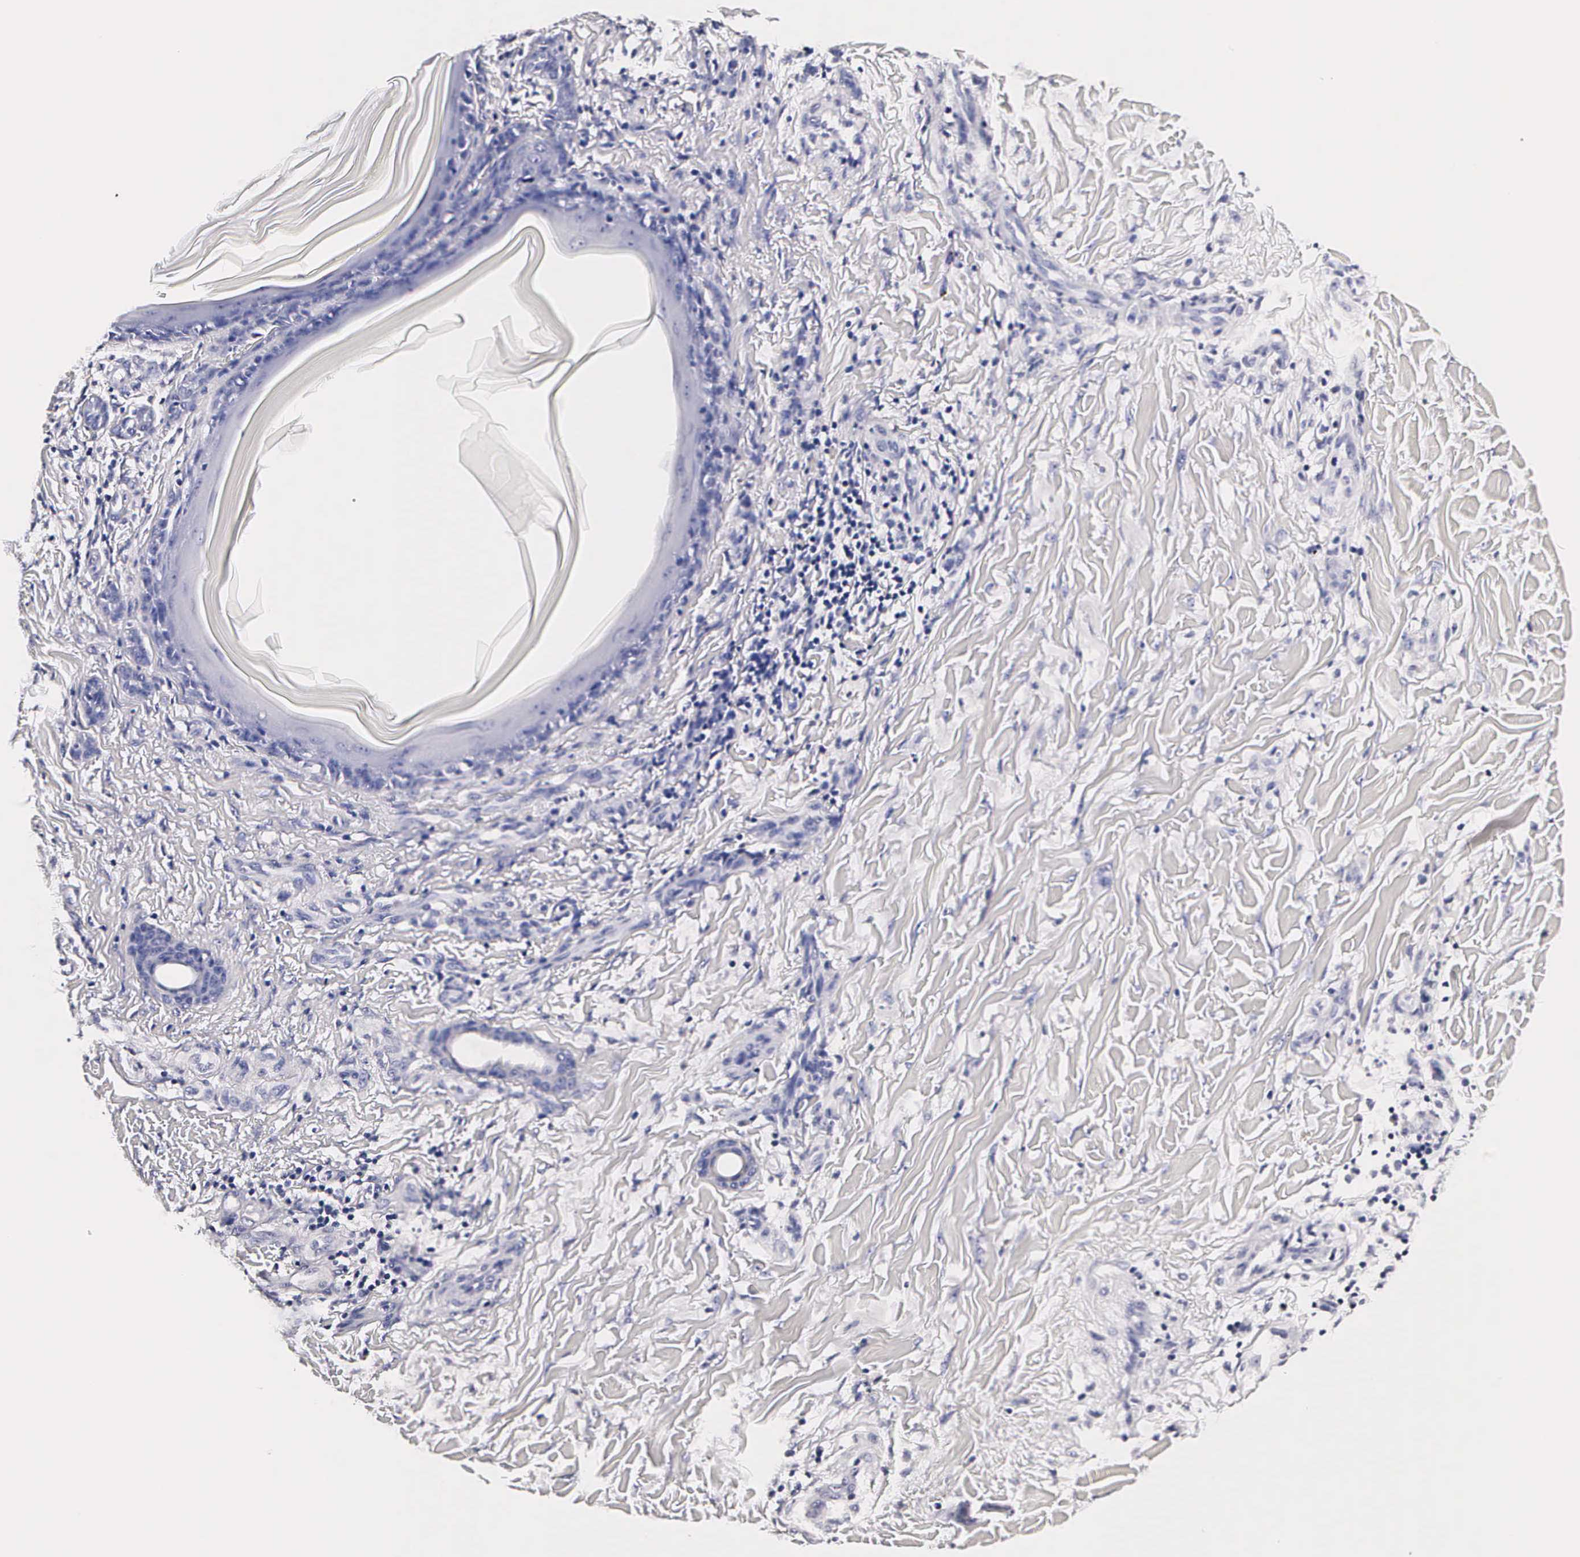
{"staining": {"intensity": "negative", "quantity": "none", "location": "none"}, "tissue": "skin cancer", "cell_type": "Tumor cells", "image_type": "cancer", "snomed": [{"axis": "morphology", "description": "Normal tissue, NOS"}, {"axis": "morphology", "description": "Basal cell carcinoma"}, {"axis": "topography", "description": "Skin"}], "caption": "An image of basal cell carcinoma (skin) stained for a protein displays no brown staining in tumor cells.", "gene": "RNASE6", "patient": {"sex": "male", "age": 81}}